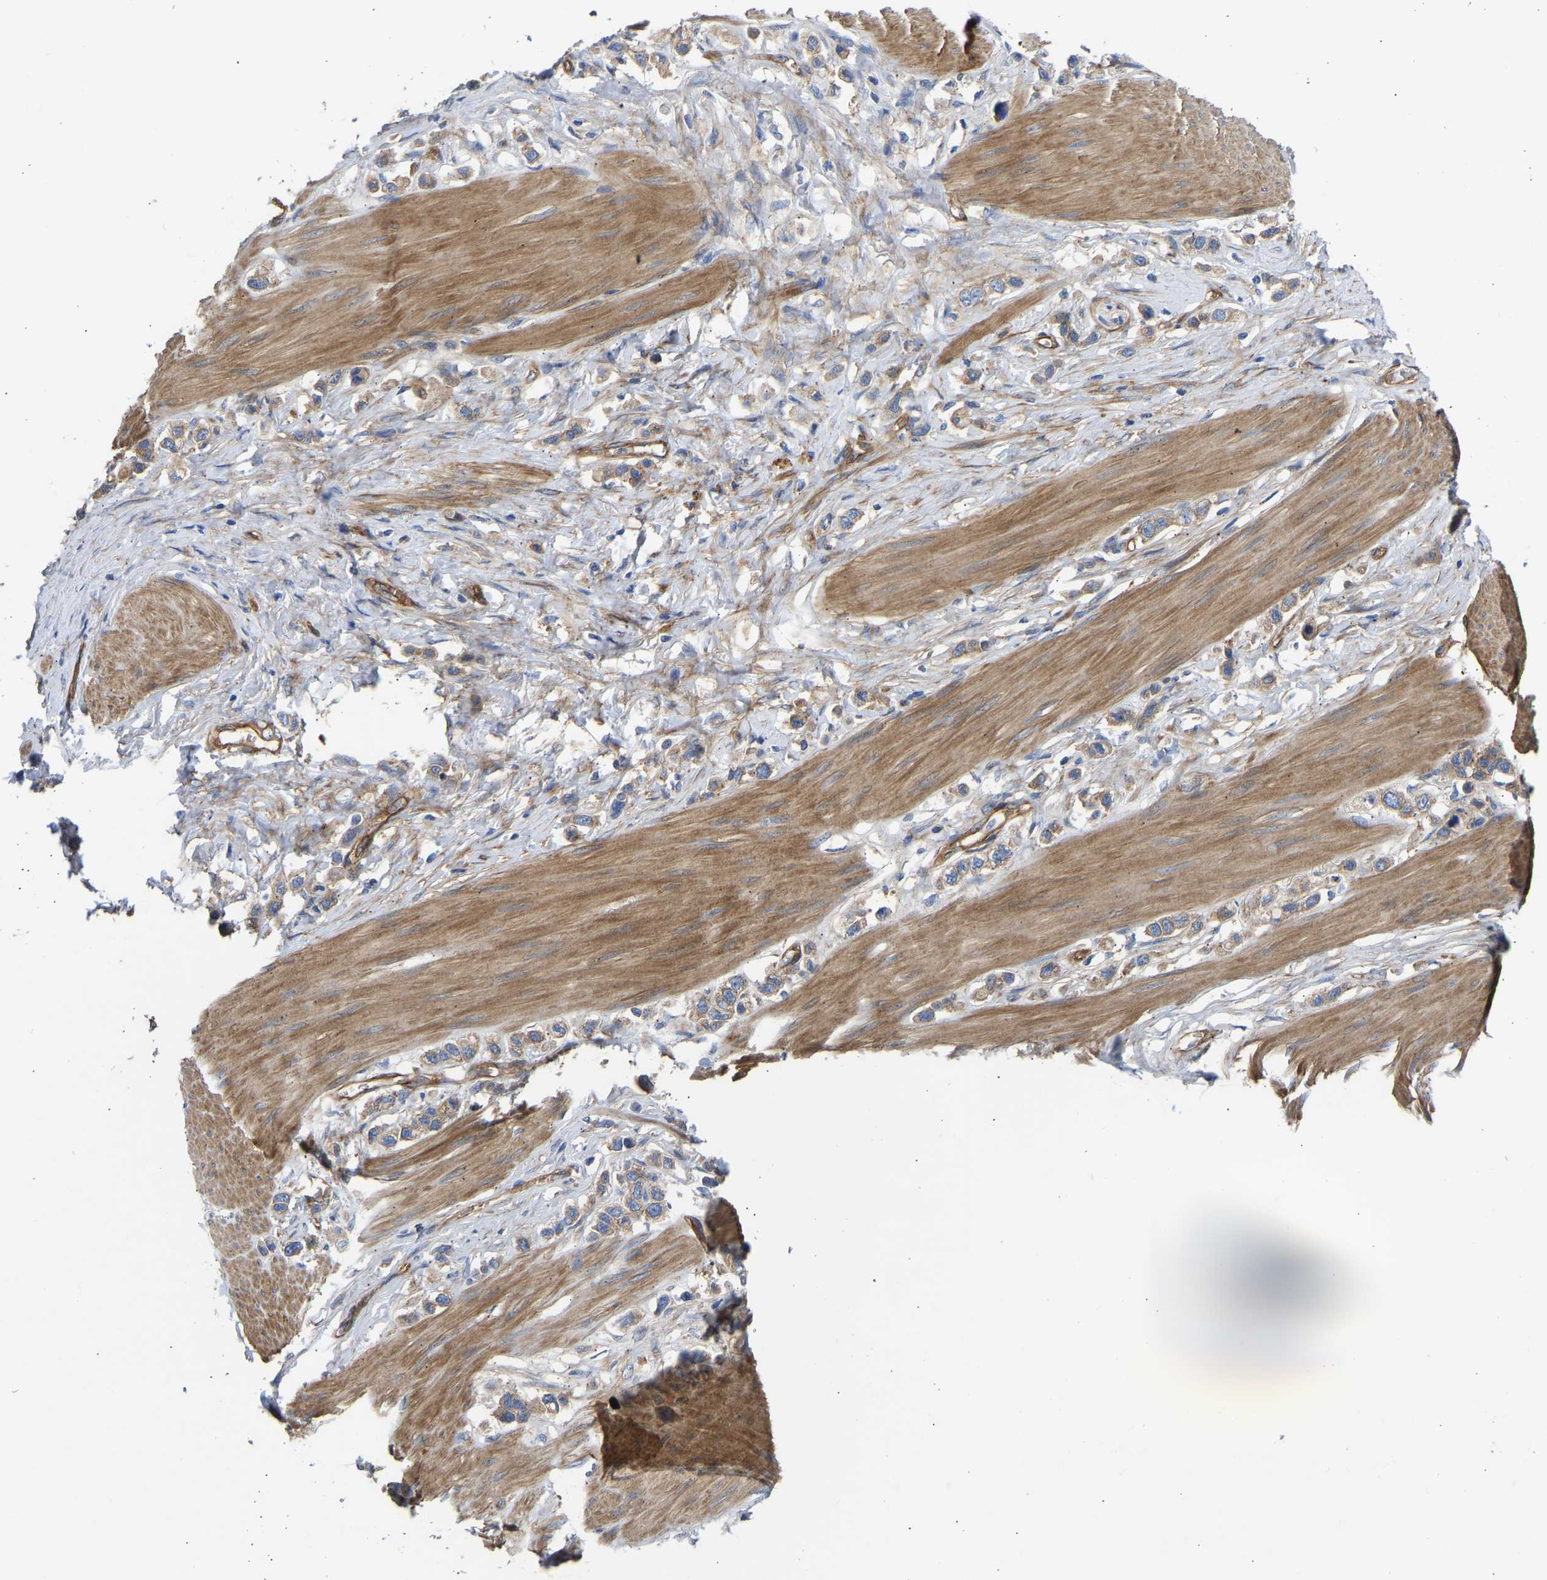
{"staining": {"intensity": "moderate", "quantity": ">75%", "location": "cytoplasmic/membranous"}, "tissue": "stomach cancer", "cell_type": "Tumor cells", "image_type": "cancer", "snomed": [{"axis": "morphology", "description": "Adenocarcinoma, NOS"}, {"axis": "topography", "description": "Stomach"}], "caption": "IHC (DAB (3,3'-diaminobenzidine)) staining of human adenocarcinoma (stomach) reveals moderate cytoplasmic/membranous protein expression in about >75% of tumor cells. The protein is stained brown, and the nuclei are stained in blue (DAB (3,3'-diaminobenzidine) IHC with brightfield microscopy, high magnification).", "gene": "MYO1C", "patient": {"sex": "female", "age": 65}}